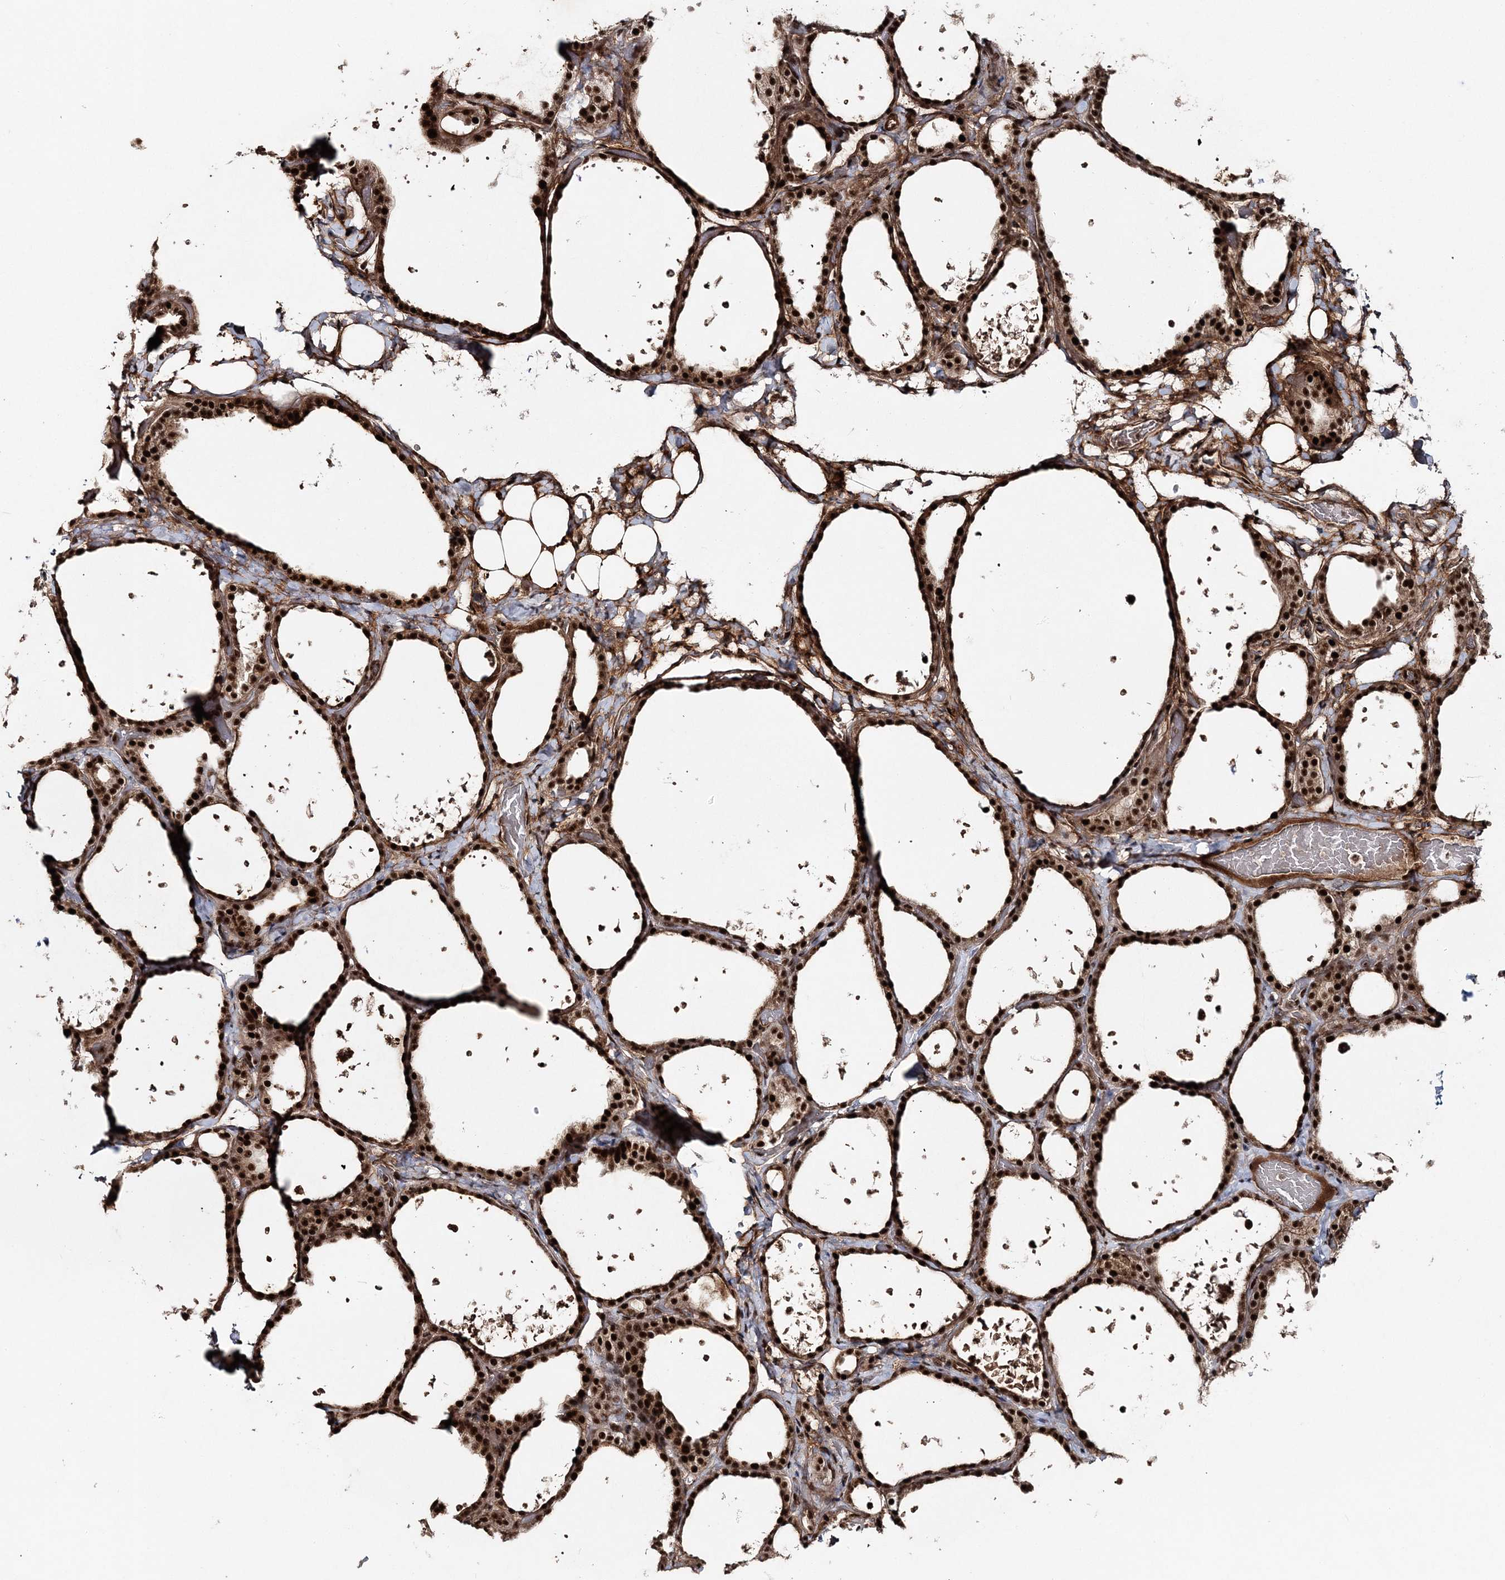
{"staining": {"intensity": "strong", "quantity": ">75%", "location": "nuclear"}, "tissue": "thyroid gland", "cell_type": "Glandular cells", "image_type": "normal", "snomed": [{"axis": "morphology", "description": "Normal tissue, NOS"}, {"axis": "topography", "description": "Thyroid gland"}], "caption": "Protein analysis of unremarkable thyroid gland demonstrates strong nuclear expression in approximately >75% of glandular cells. The staining was performed using DAB, with brown indicating positive protein expression. Nuclei are stained blue with hematoxylin.", "gene": "EXOSC8", "patient": {"sex": "female", "age": 44}}